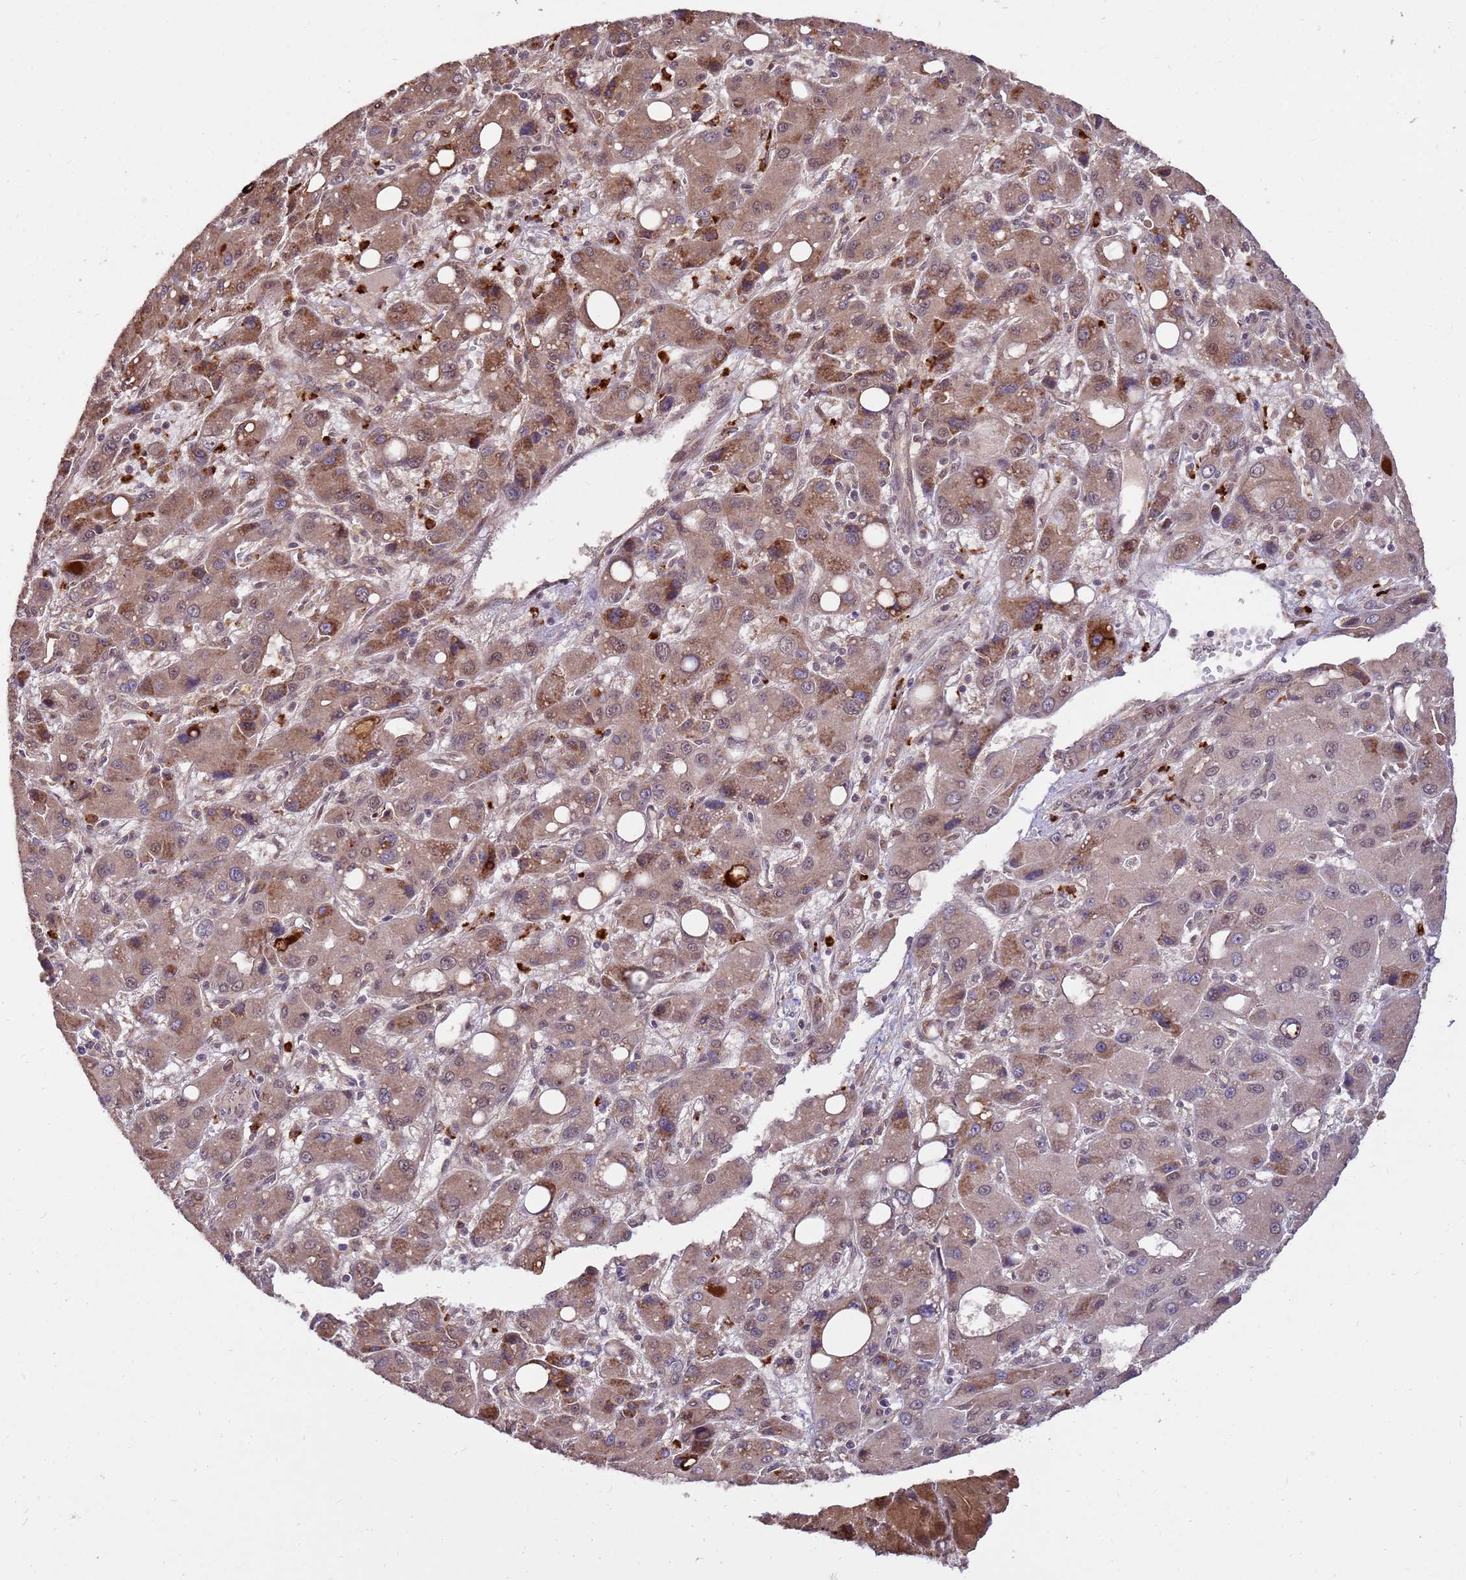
{"staining": {"intensity": "moderate", "quantity": "25%-75%", "location": "cytoplasmic/membranous,nuclear"}, "tissue": "liver cancer", "cell_type": "Tumor cells", "image_type": "cancer", "snomed": [{"axis": "morphology", "description": "Carcinoma, Hepatocellular, NOS"}, {"axis": "topography", "description": "Liver"}], "caption": "Tumor cells display moderate cytoplasmic/membranous and nuclear positivity in approximately 25%-75% of cells in liver cancer. The staining is performed using DAB (3,3'-diaminobenzidine) brown chromogen to label protein expression. The nuclei are counter-stained blue using hematoxylin.", "gene": "ZNF619", "patient": {"sex": "male", "age": 55}}